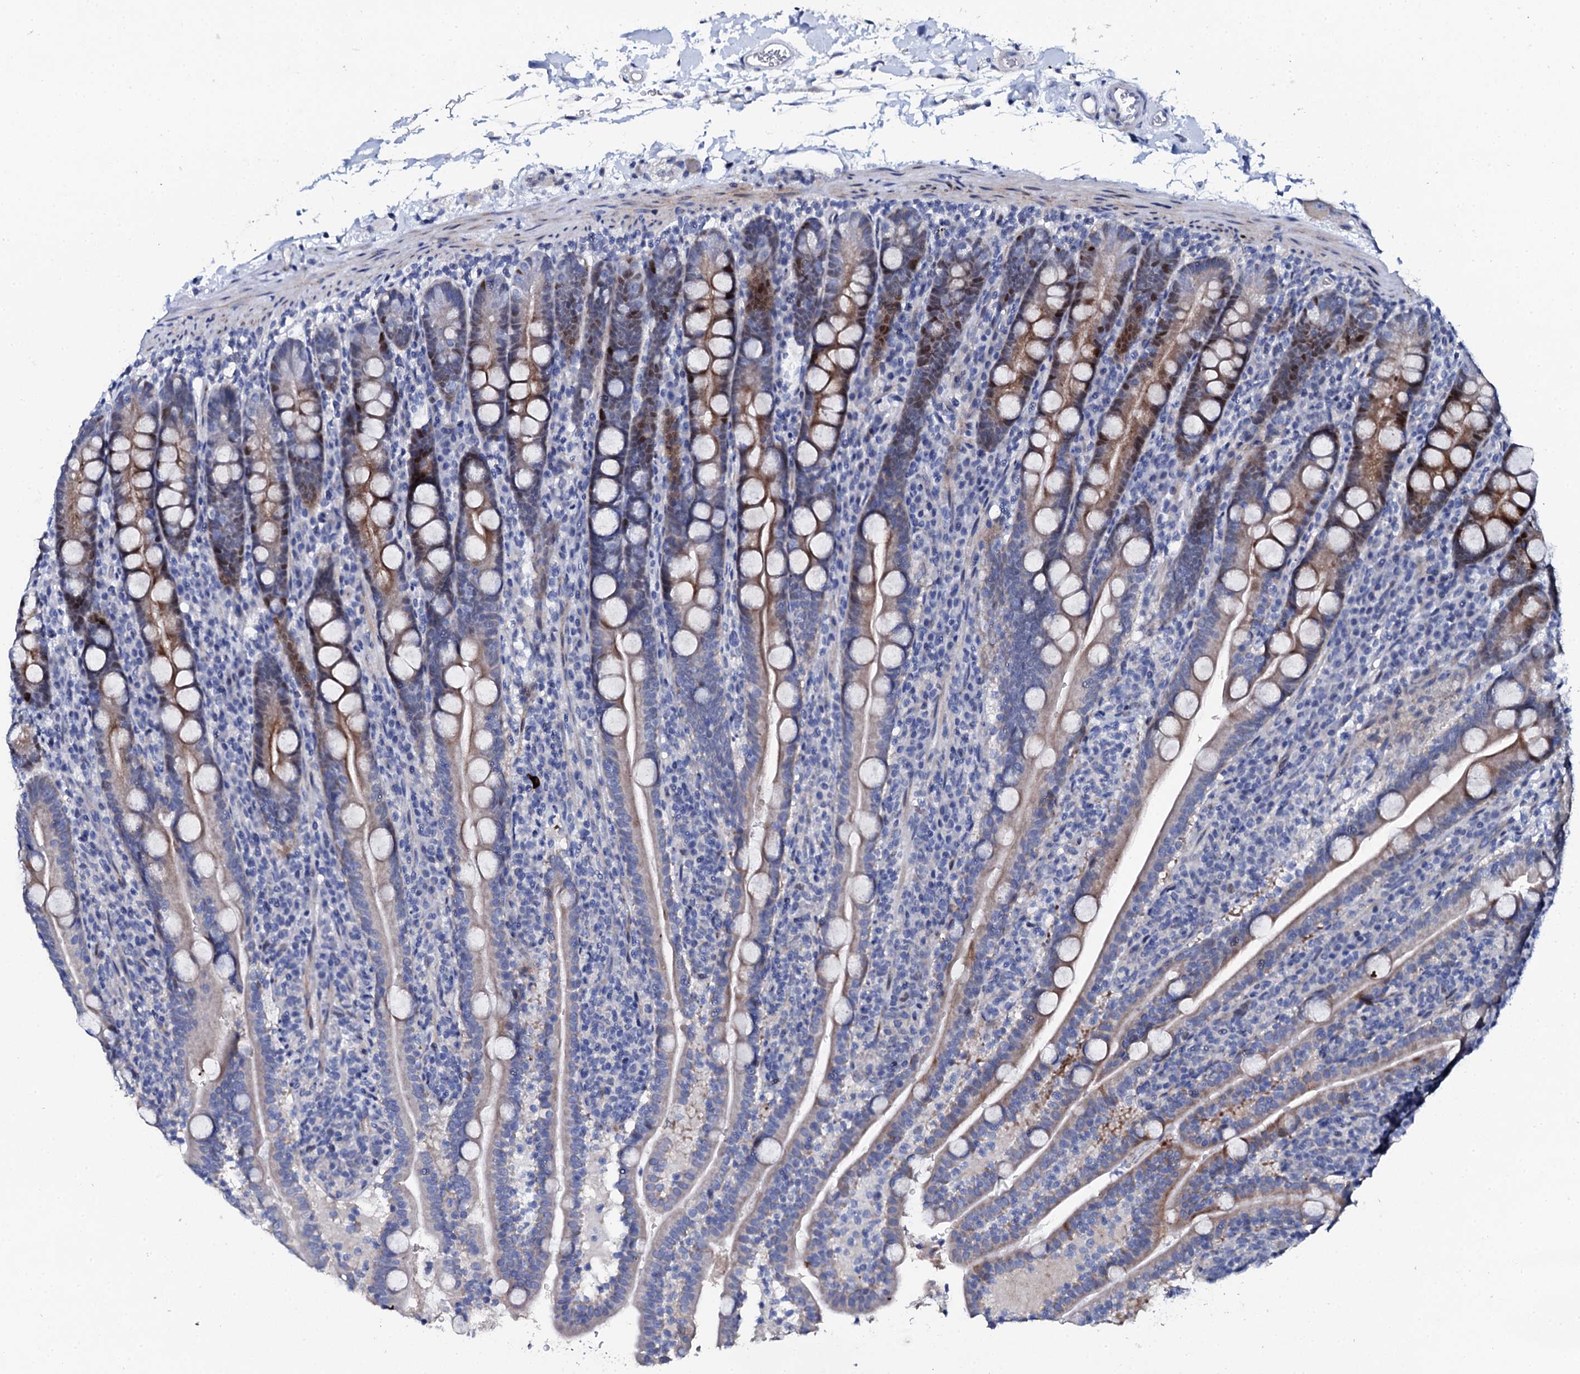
{"staining": {"intensity": "moderate", "quantity": "25%-75%", "location": "cytoplasmic/membranous,nuclear"}, "tissue": "duodenum", "cell_type": "Glandular cells", "image_type": "normal", "snomed": [{"axis": "morphology", "description": "Normal tissue, NOS"}, {"axis": "topography", "description": "Duodenum"}], "caption": "The immunohistochemical stain highlights moderate cytoplasmic/membranous,nuclear expression in glandular cells of benign duodenum. Using DAB (3,3'-diaminobenzidine) (brown) and hematoxylin (blue) stains, captured at high magnification using brightfield microscopy.", "gene": "NUDT13", "patient": {"sex": "male", "age": 35}}